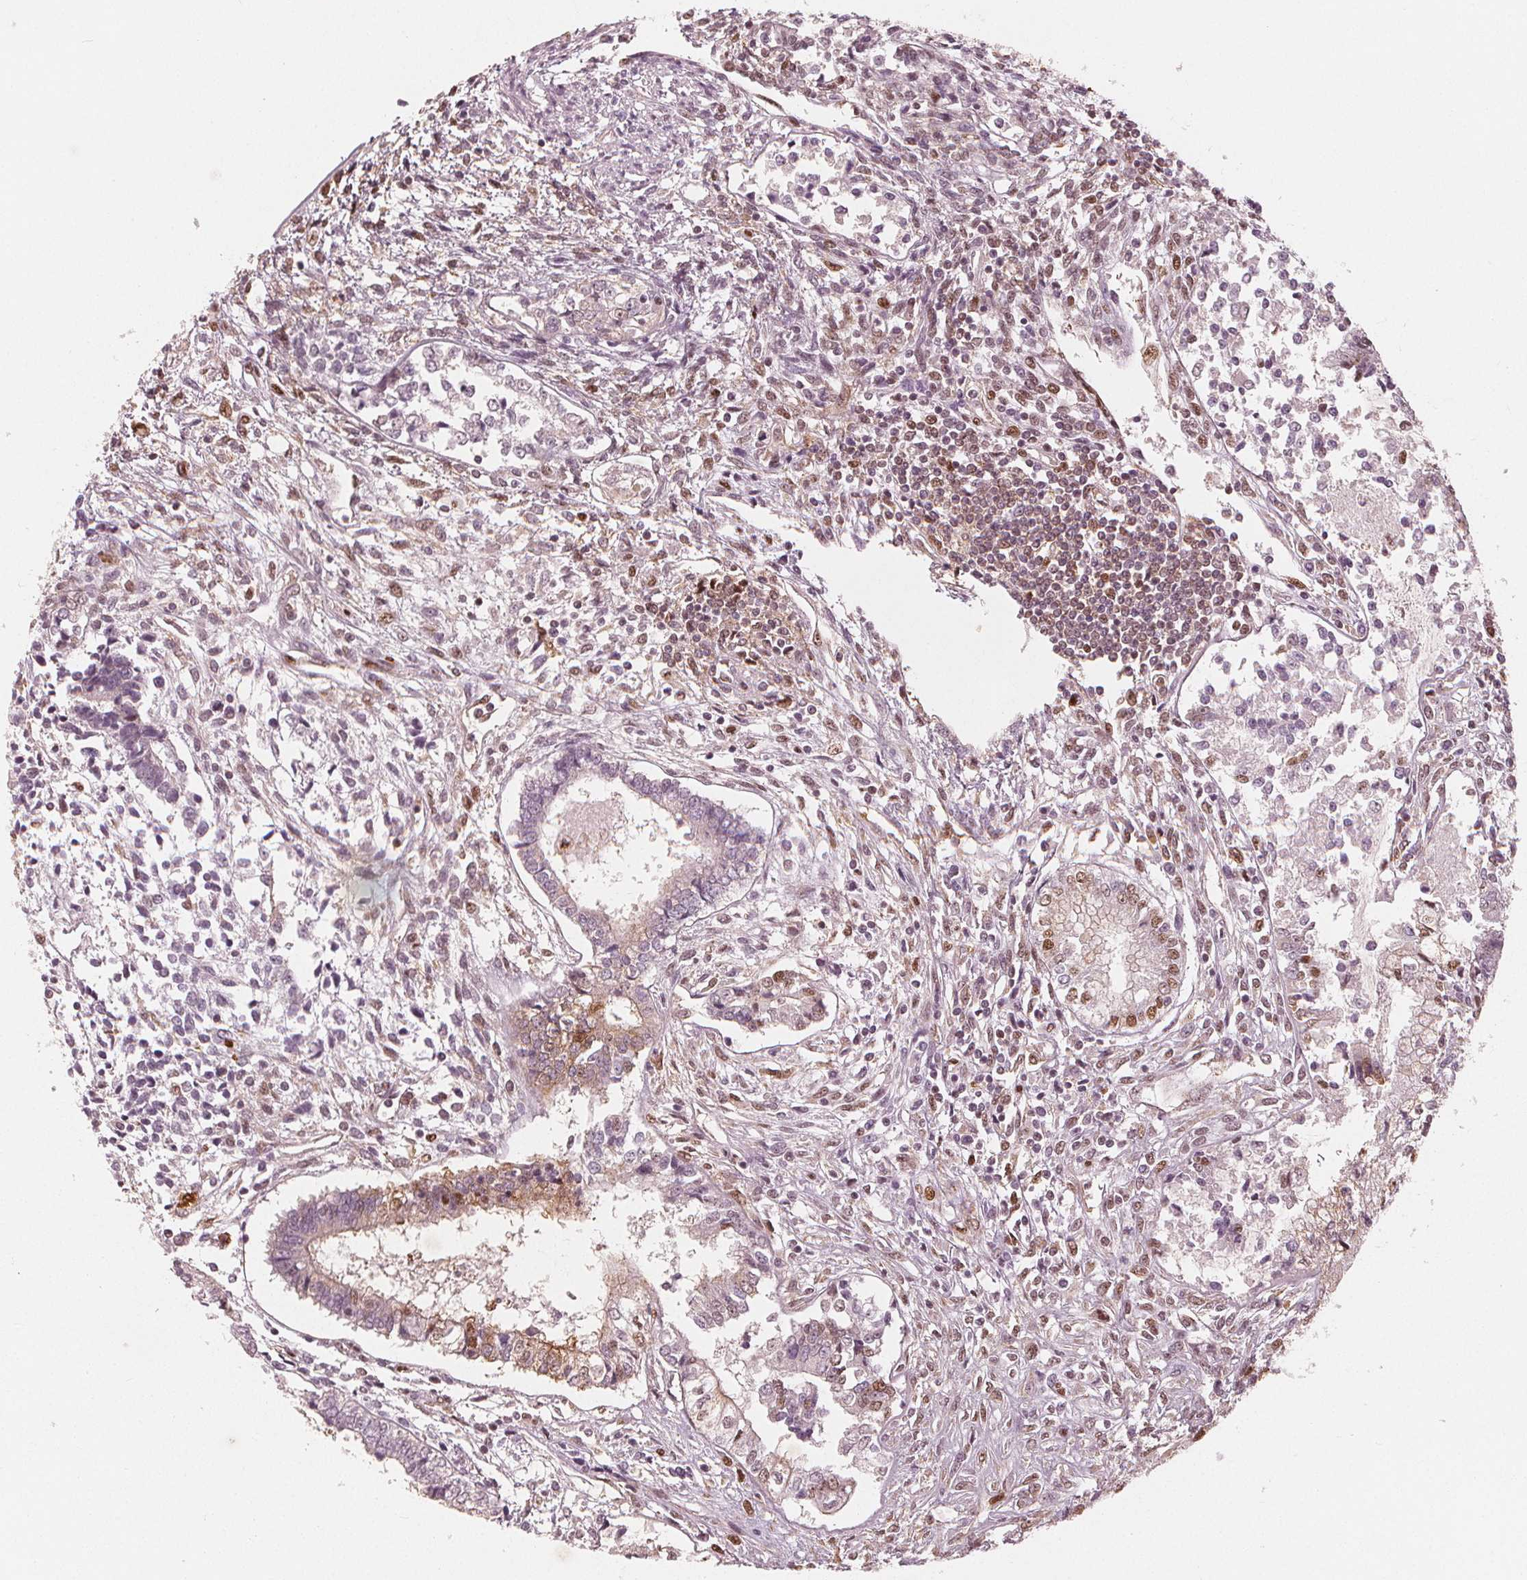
{"staining": {"intensity": "moderate", "quantity": "<25%", "location": "nuclear"}, "tissue": "testis cancer", "cell_type": "Tumor cells", "image_type": "cancer", "snomed": [{"axis": "morphology", "description": "Carcinoma, Embryonal, NOS"}, {"axis": "topography", "description": "Testis"}], "caption": "Moderate nuclear protein expression is identified in about <25% of tumor cells in testis cancer (embryonal carcinoma).", "gene": "SQSTM1", "patient": {"sex": "male", "age": 37}}